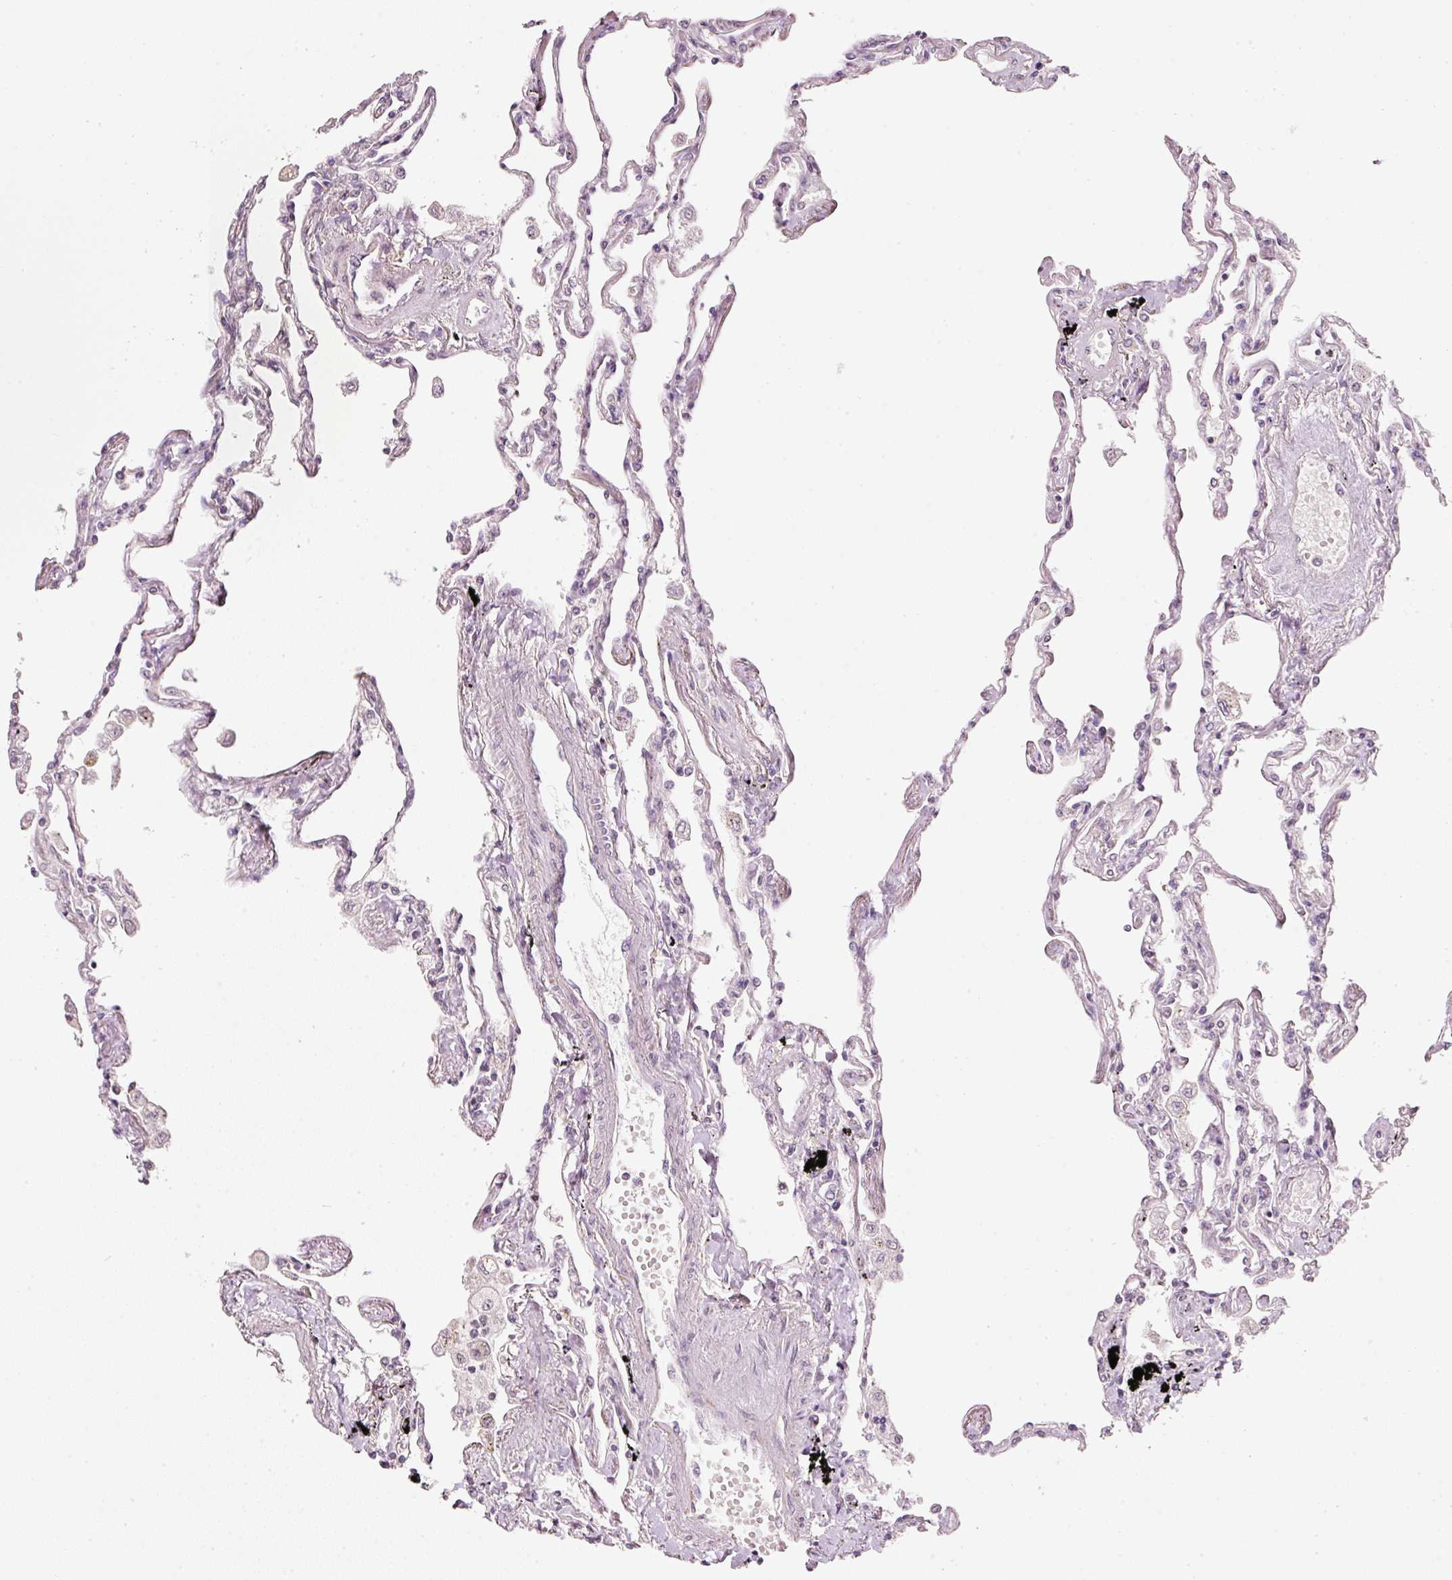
{"staining": {"intensity": "weak", "quantity": "25%-75%", "location": "nuclear"}, "tissue": "lung", "cell_type": "Alveolar cells", "image_type": "normal", "snomed": [{"axis": "morphology", "description": "Normal tissue, NOS"}, {"axis": "topography", "description": "Lung"}], "caption": "Protein staining shows weak nuclear positivity in approximately 25%-75% of alveolar cells in unremarkable lung.", "gene": "FSTL3", "patient": {"sex": "female", "age": 67}}